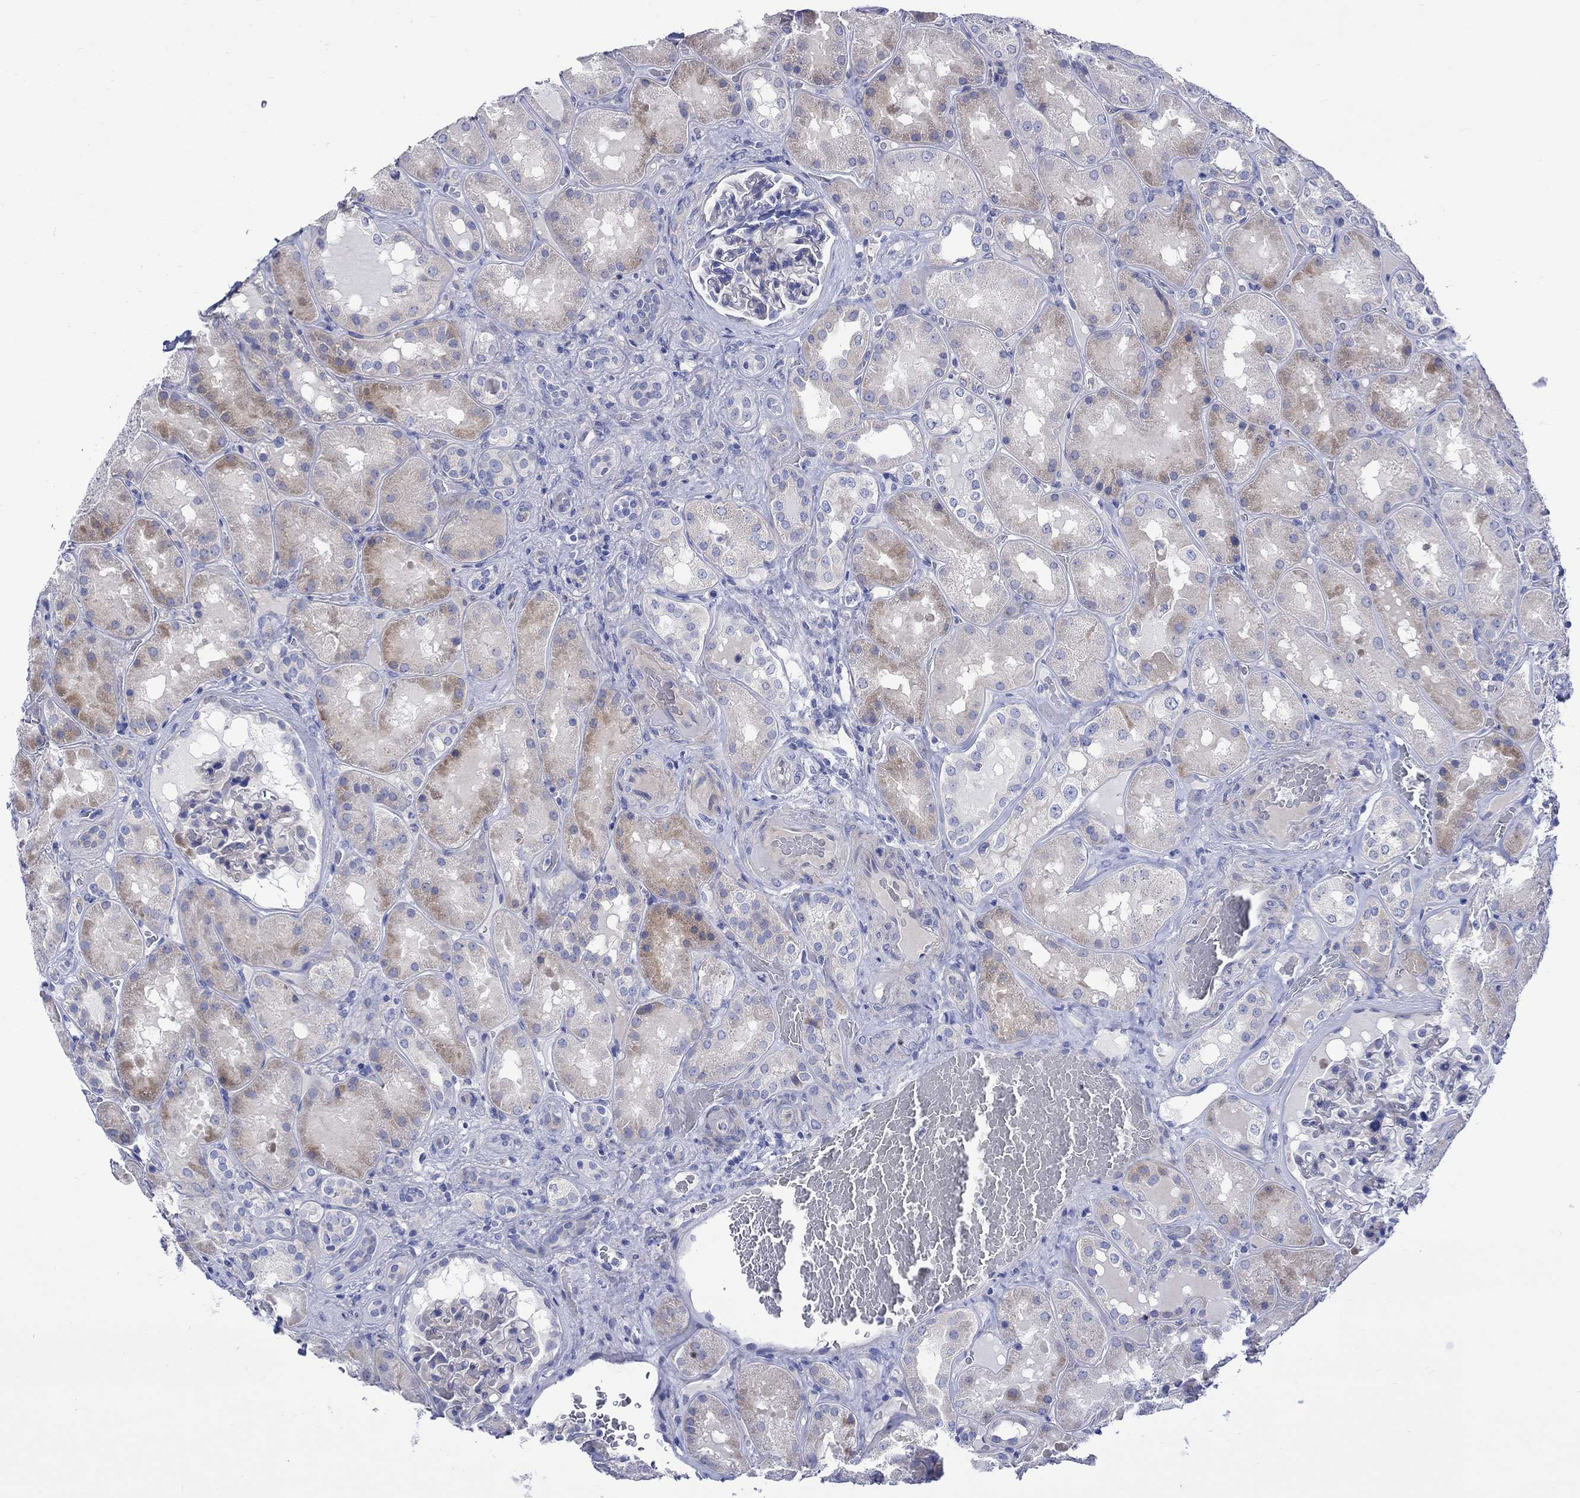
{"staining": {"intensity": "negative", "quantity": "none", "location": "none"}, "tissue": "kidney", "cell_type": "Cells in glomeruli", "image_type": "normal", "snomed": [{"axis": "morphology", "description": "Normal tissue, NOS"}, {"axis": "topography", "description": "Kidney"}], "caption": "IHC histopathology image of benign kidney: human kidney stained with DAB (3,3'-diaminobenzidine) displays no significant protein expression in cells in glomeruli.", "gene": "NRIP3", "patient": {"sex": "male", "age": 73}}